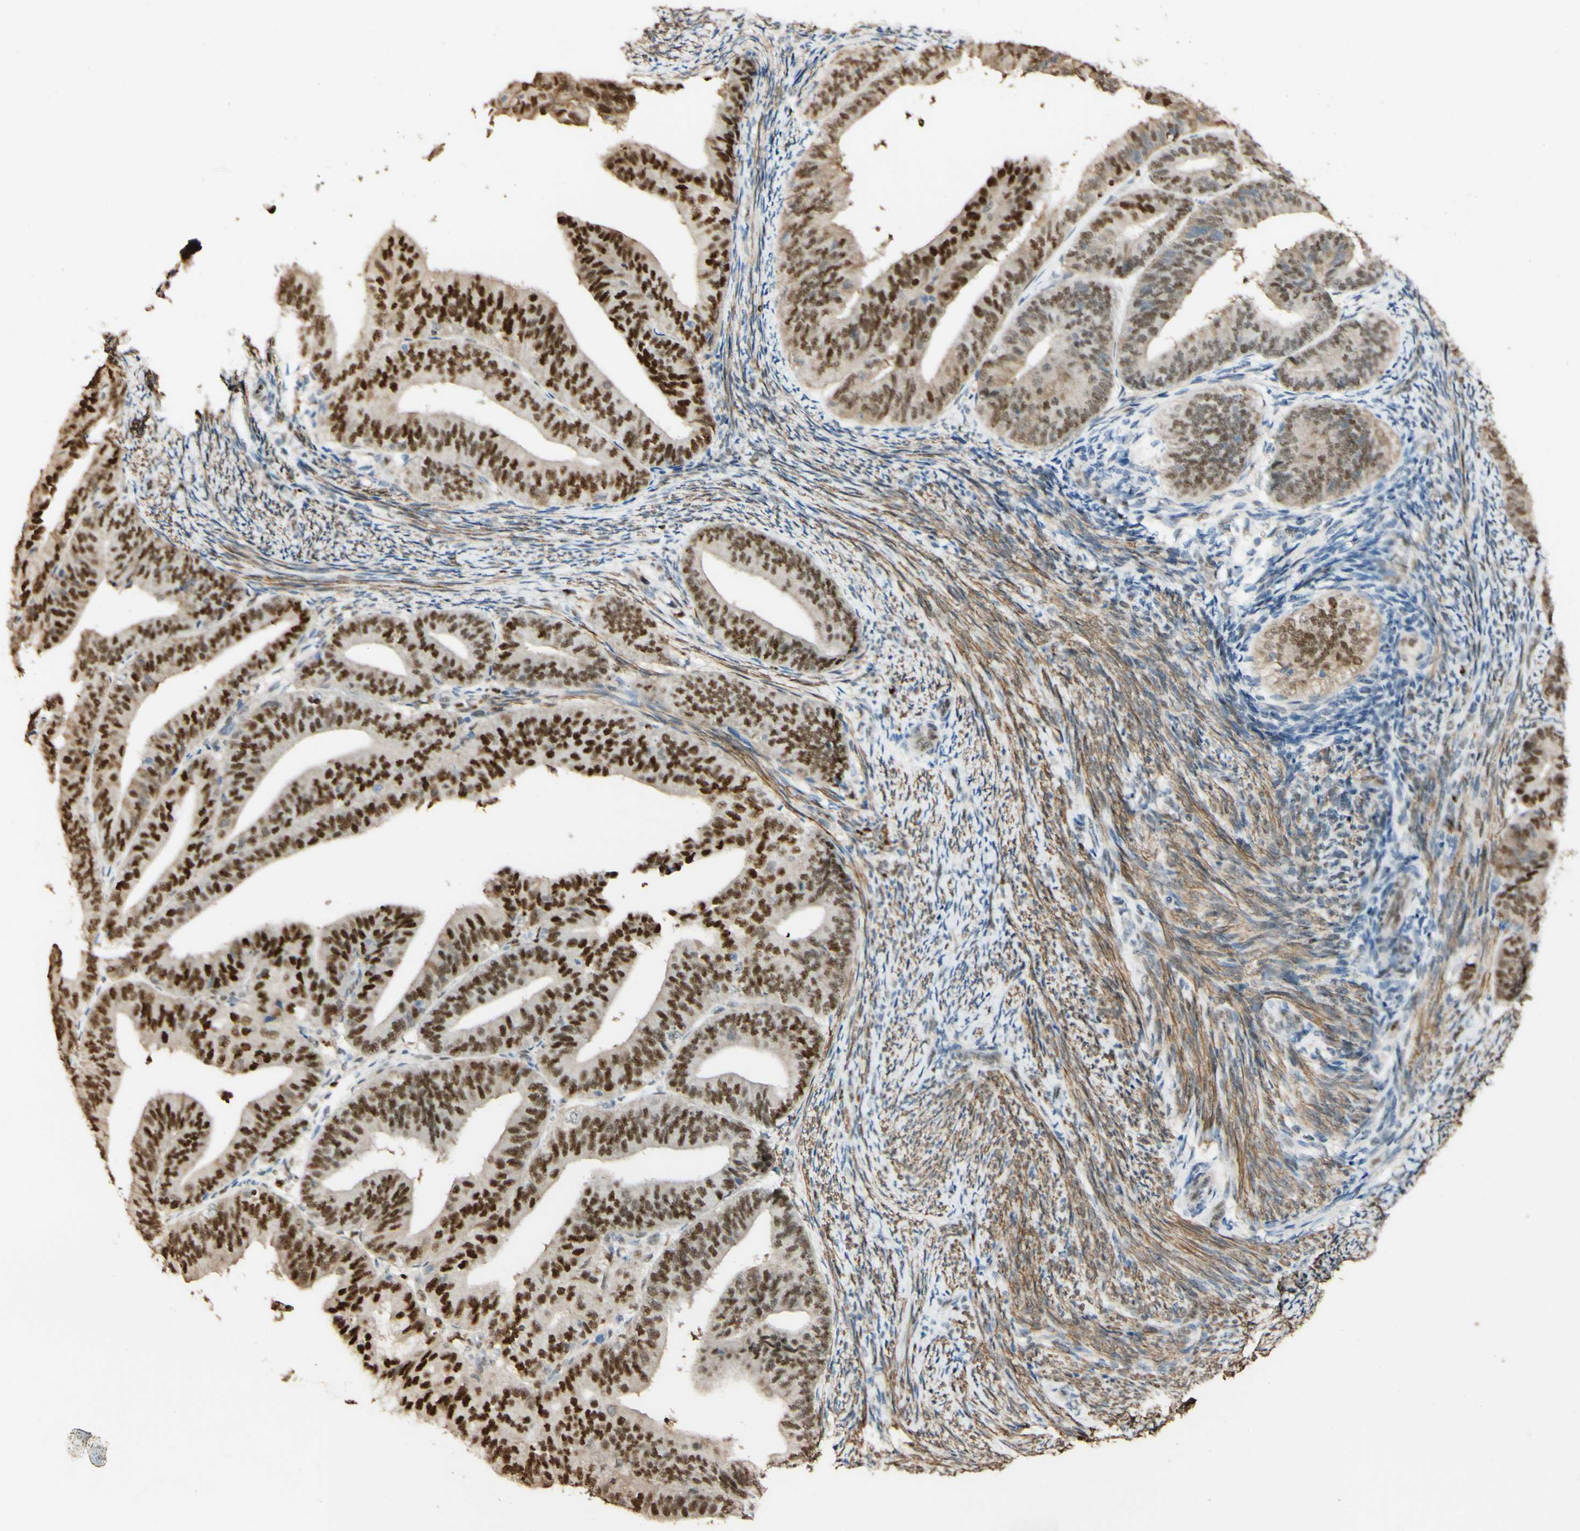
{"staining": {"intensity": "strong", "quantity": ">75%", "location": "nuclear"}, "tissue": "endometrial cancer", "cell_type": "Tumor cells", "image_type": "cancer", "snomed": [{"axis": "morphology", "description": "Adenocarcinoma, NOS"}, {"axis": "topography", "description": "Endometrium"}], "caption": "Protein expression analysis of endometrial cancer (adenocarcinoma) shows strong nuclear expression in approximately >75% of tumor cells. (IHC, brightfield microscopy, high magnification).", "gene": "MAP3K4", "patient": {"sex": "female", "age": 63}}